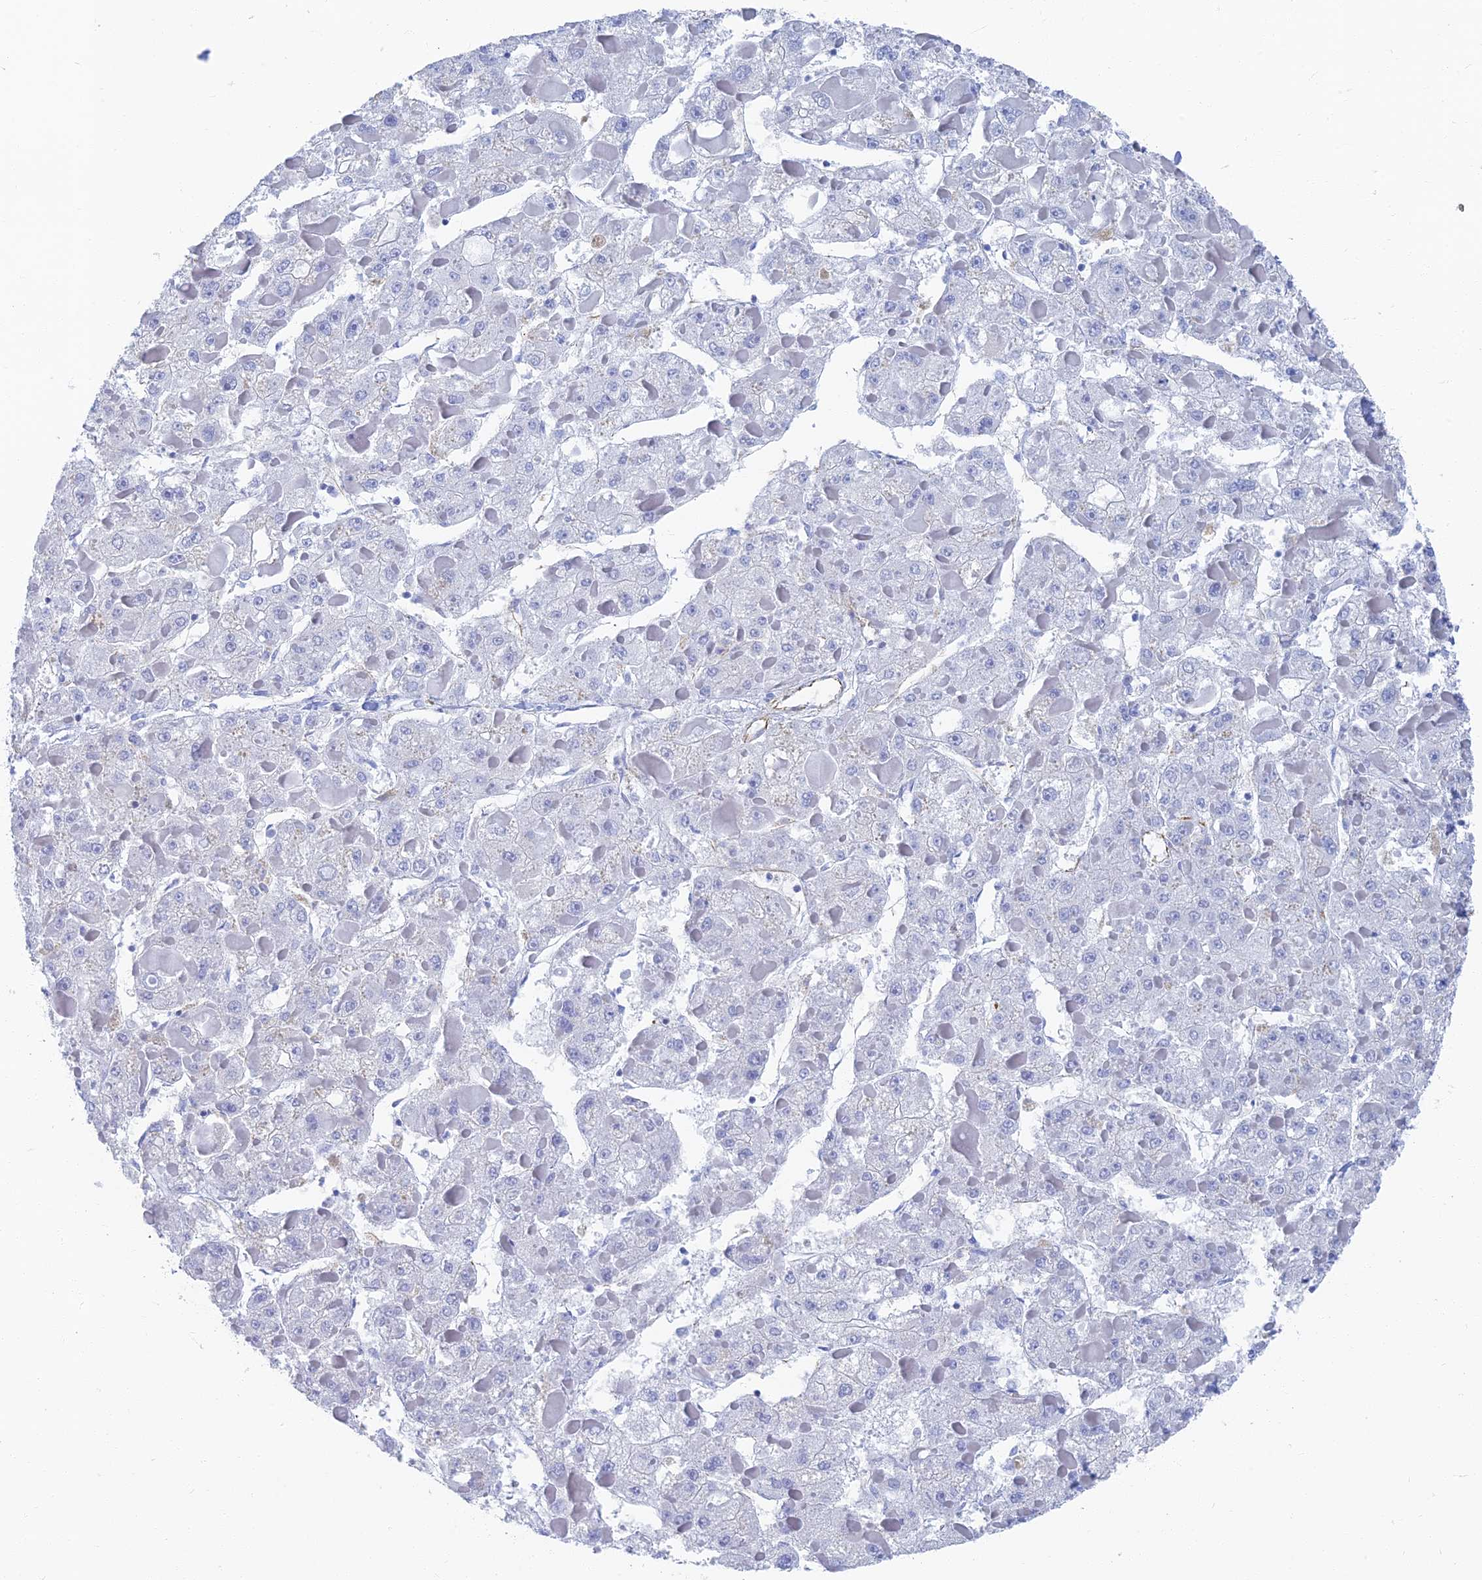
{"staining": {"intensity": "negative", "quantity": "none", "location": "none"}, "tissue": "liver cancer", "cell_type": "Tumor cells", "image_type": "cancer", "snomed": [{"axis": "morphology", "description": "Carcinoma, Hepatocellular, NOS"}, {"axis": "topography", "description": "Liver"}], "caption": "There is no significant expression in tumor cells of liver cancer (hepatocellular carcinoma).", "gene": "RMC1", "patient": {"sex": "female", "age": 73}}